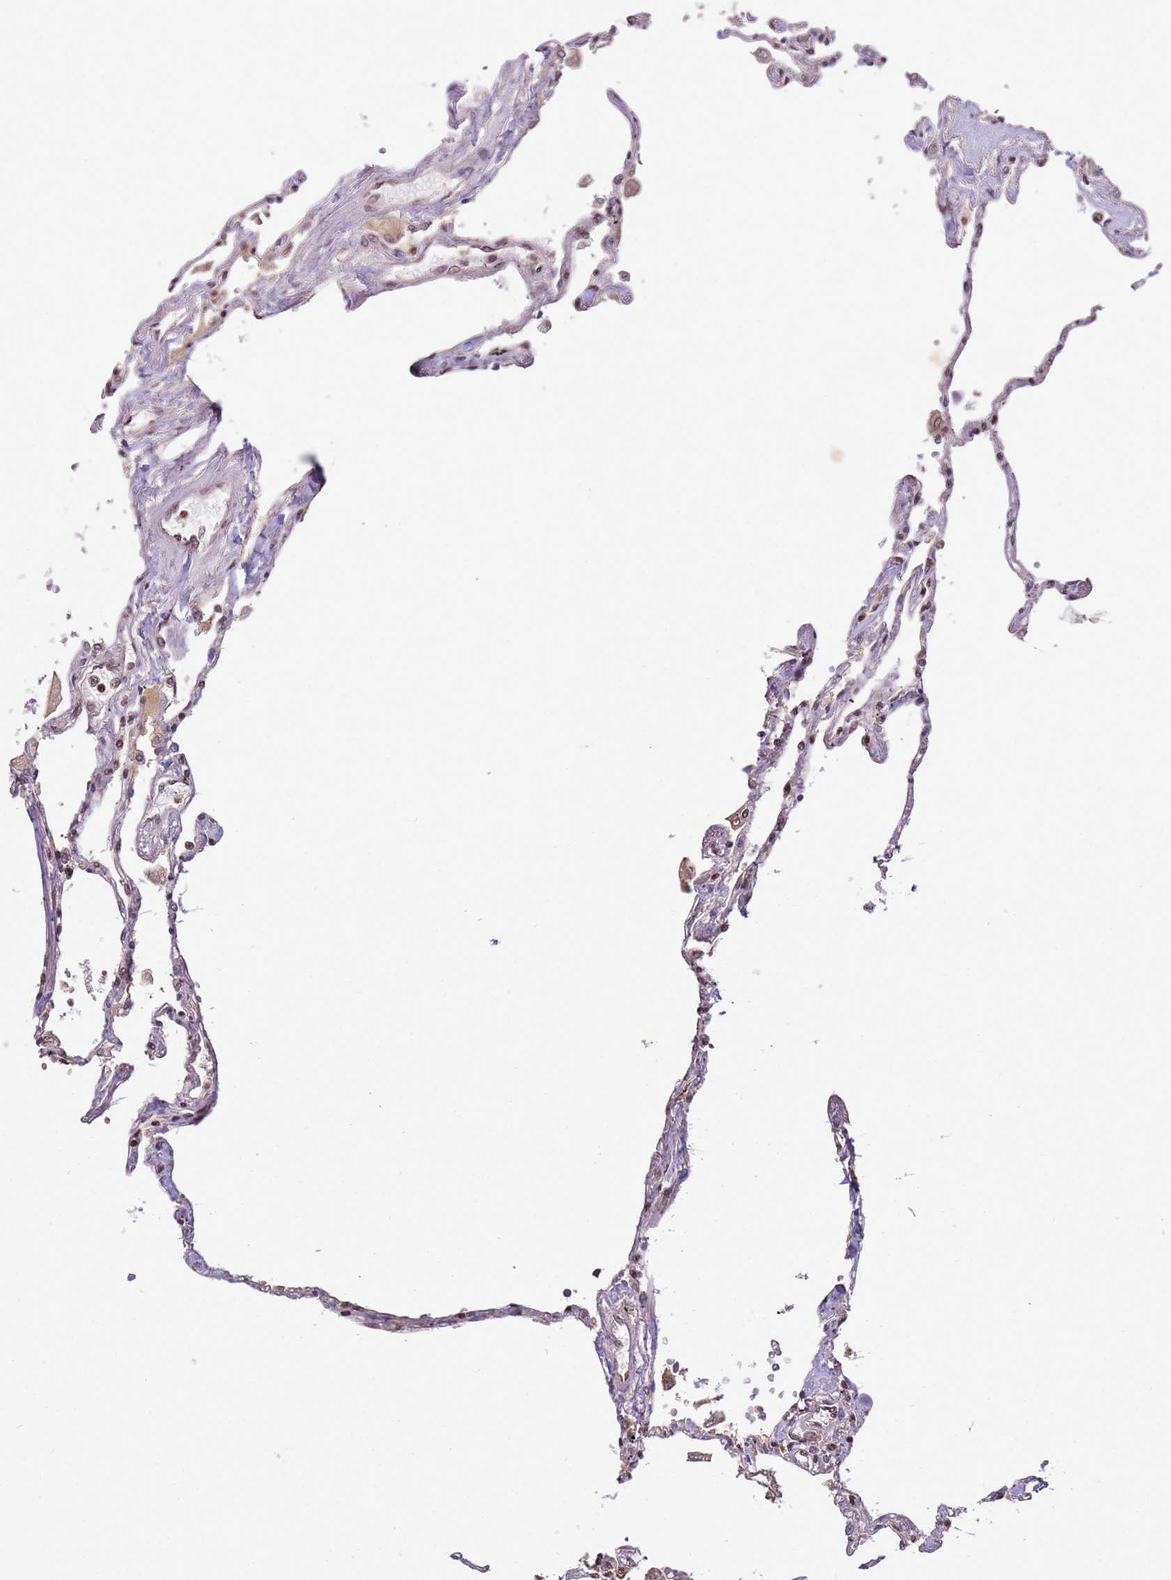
{"staining": {"intensity": "moderate", "quantity": "25%-75%", "location": "nuclear"}, "tissue": "lung", "cell_type": "Alveolar cells", "image_type": "normal", "snomed": [{"axis": "morphology", "description": "Normal tissue, NOS"}, {"axis": "topography", "description": "Lung"}], "caption": "The micrograph displays staining of benign lung, revealing moderate nuclear protein expression (brown color) within alveolar cells.", "gene": "ZBTB12", "patient": {"sex": "female", "age": 67}}